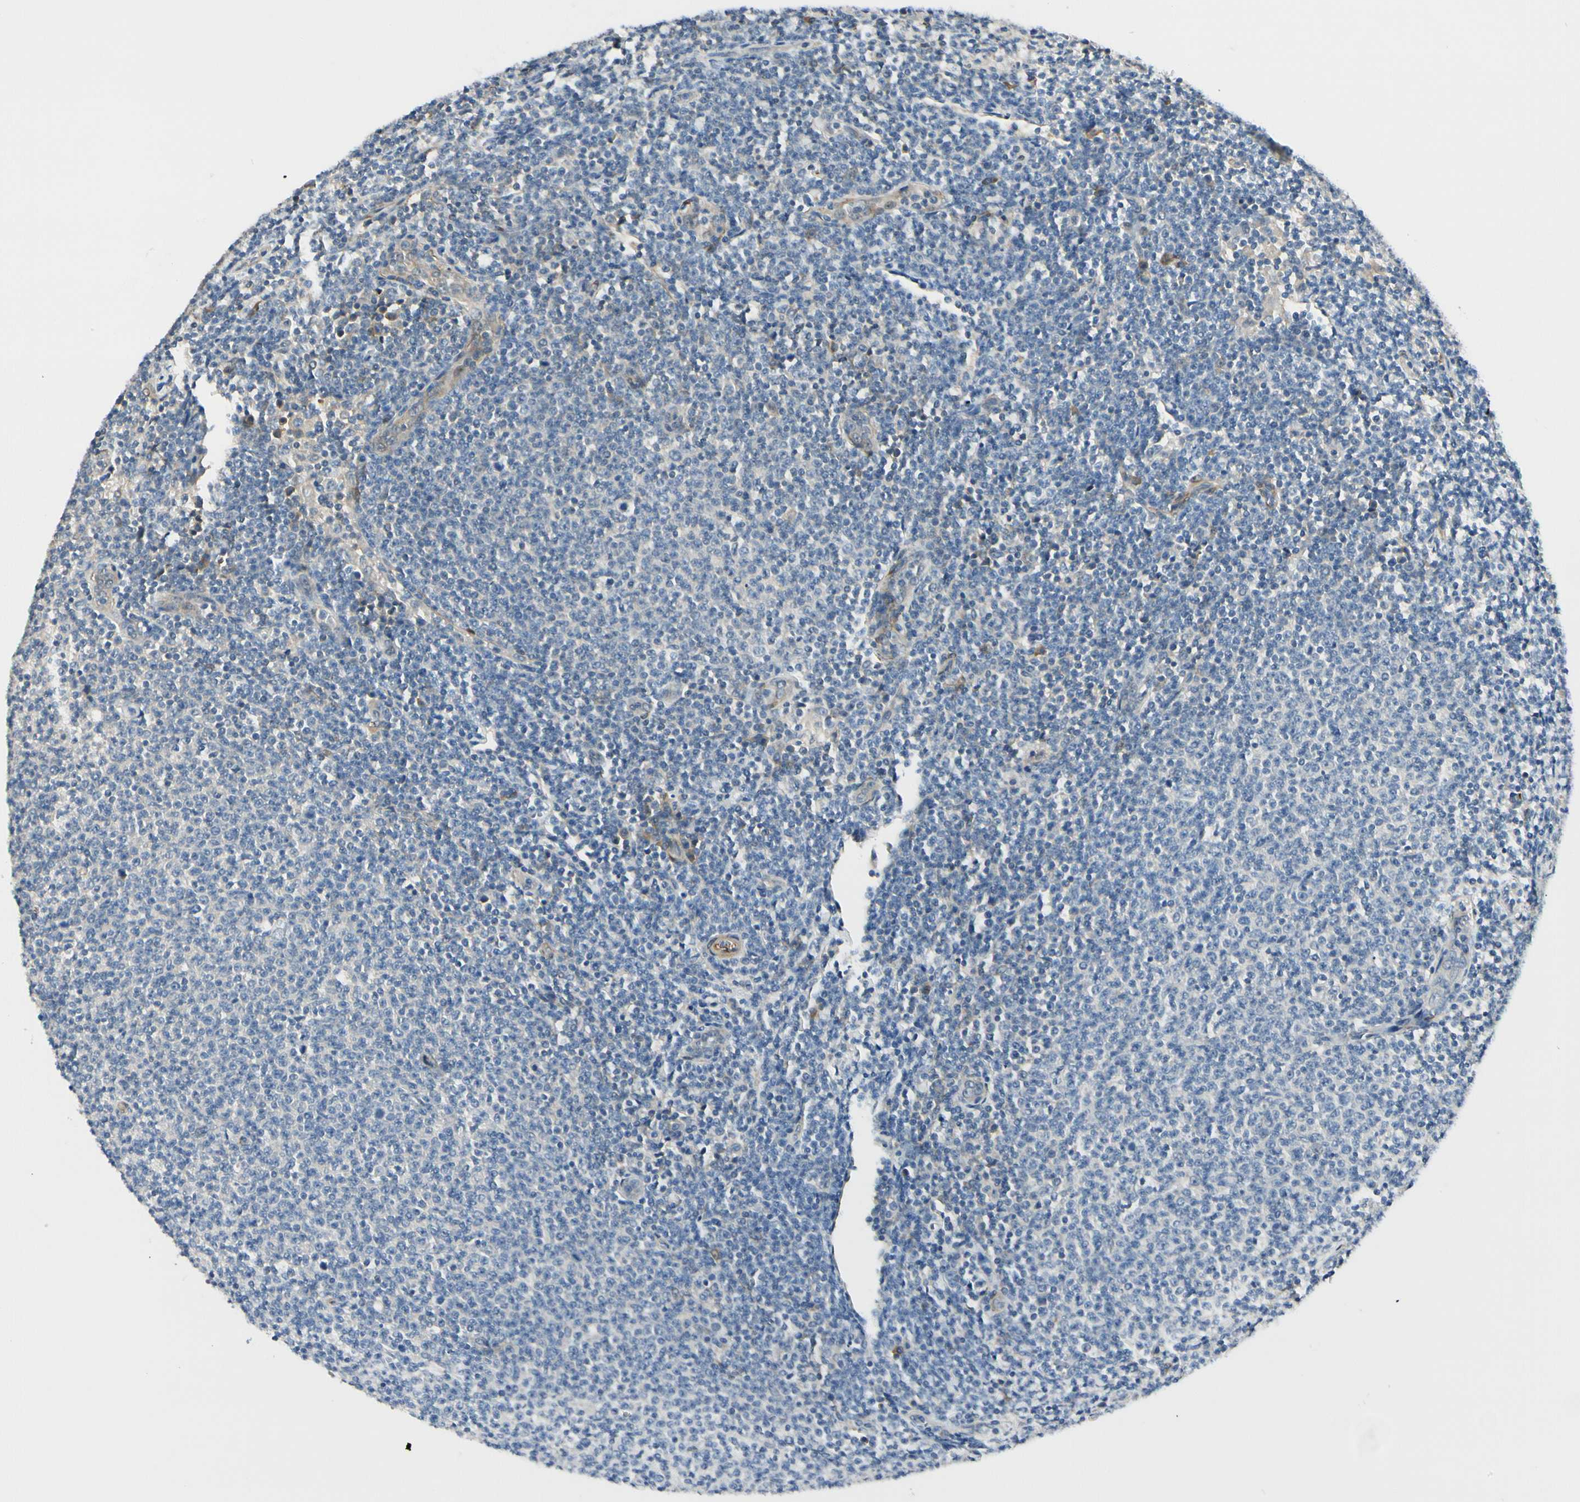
{"staining": {"intensity": "negative", "quantity": "none", "location": "none"}, "tissue": "lymphoma", "cell_type": "Tumor cells", "image_type": "cancer", "snomed": [{"axis": "morphology", "description": "Malignant lymphoma, non-Hodgkin's type, Low grade"}, {"axis": "topography", "description": "Lymph node"}], "caption": "Immunohistochemical staining of lymphoma exhibits no significant expression in tumor cells.", "gene": "RASGRF1", "patient": {"sex": "male", "age": 66}}